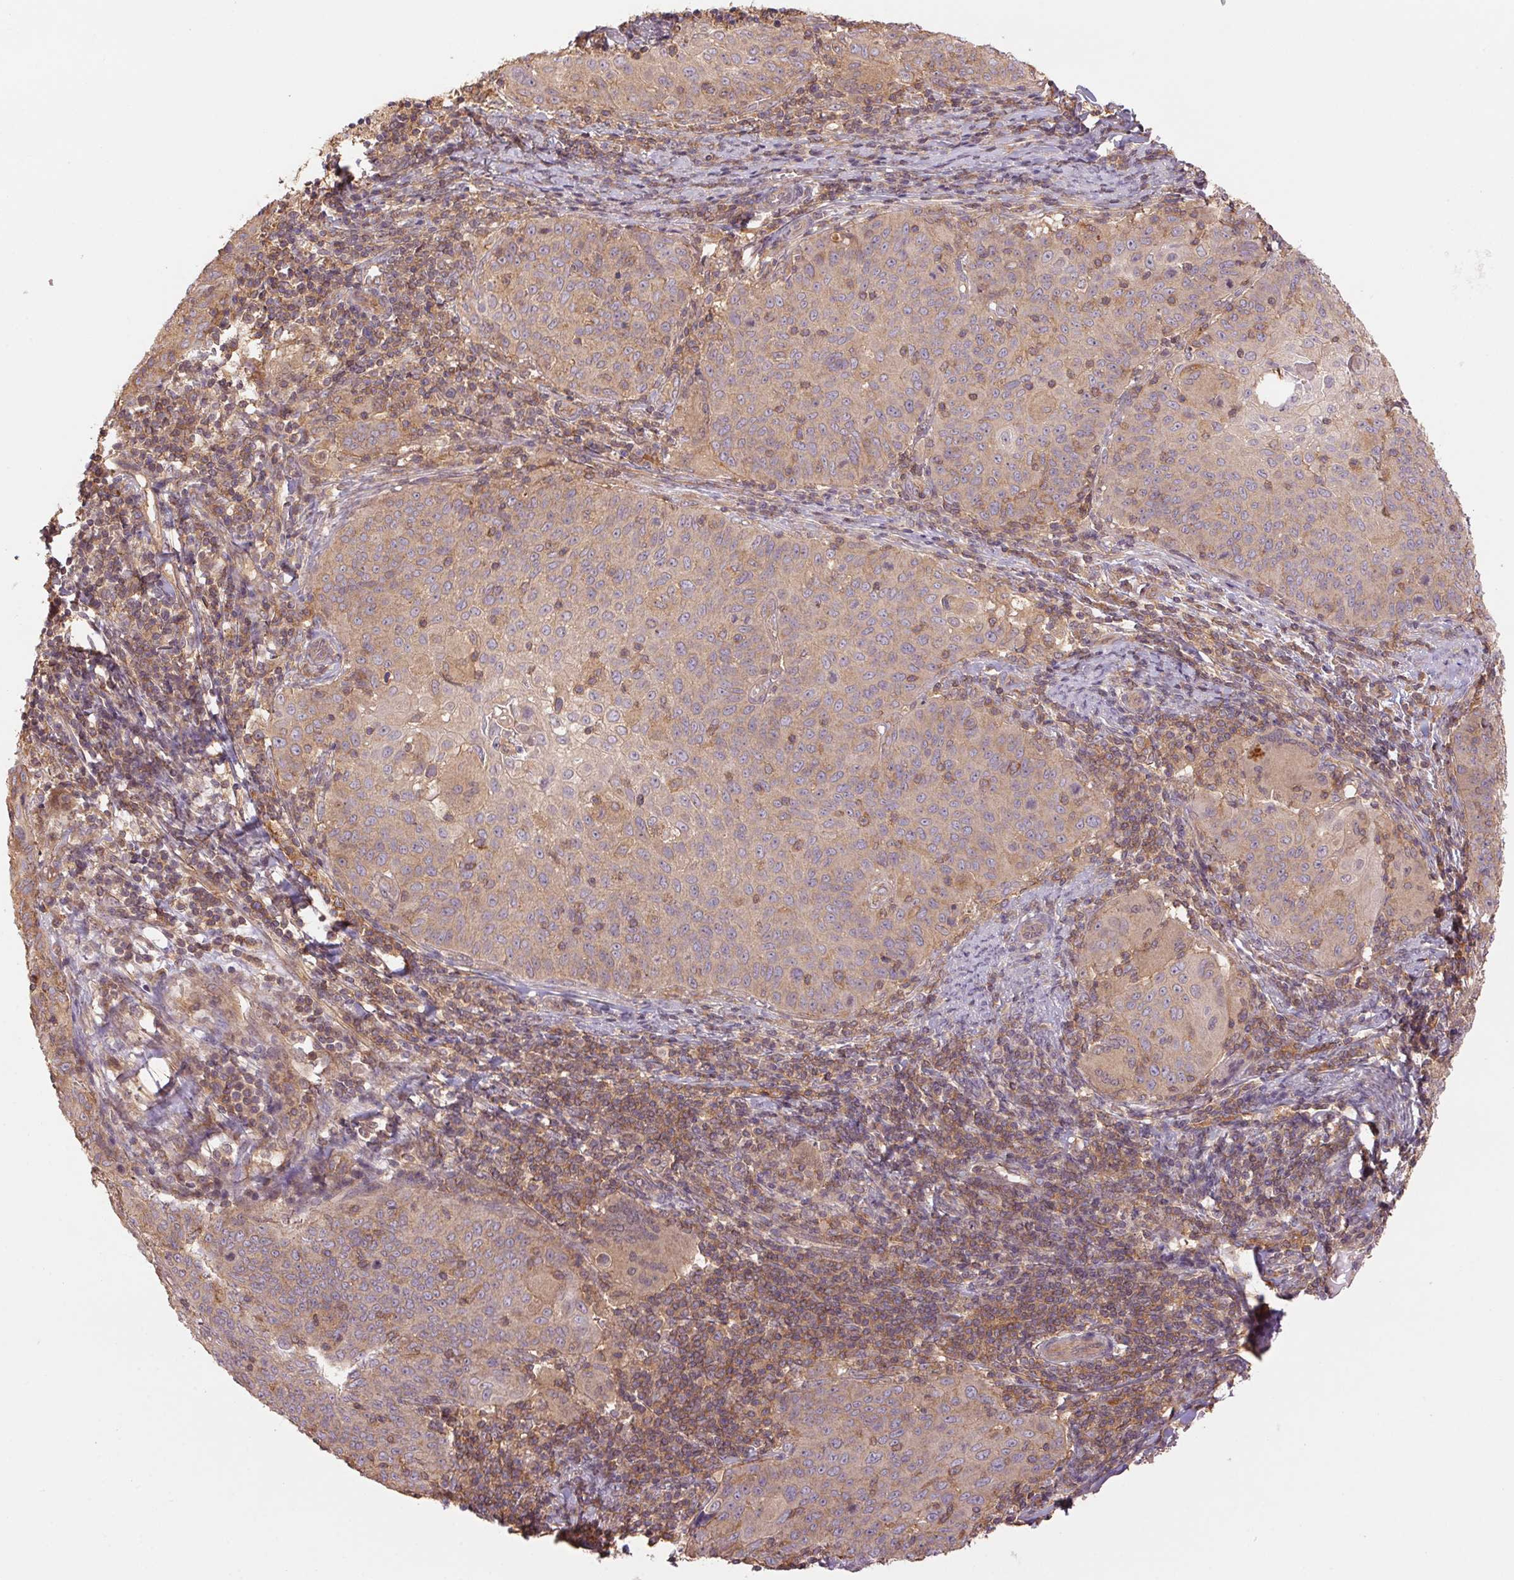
{"staining": {"intensity": "weak", "quantity": "25%-75%", "location": "cytoplasmic/membranous"}, "tissue": "cervical cancer", "cell_type": "Tumor cells", "image_type": "cancer", "snomed": [{"axis": "morphology", "description": "Squamous cell carcinoma, NOS"}, {"axis": "topography", "description": "Cervix"}], "caption": "Immunohistochemical staining of squamous cell carcinoma (cervical) exhibits weak cytoplasmic/membranous protein staining in about 25%-75% of tumor cells.", "gene": "TUBA3D", "patient": {"sex": "female", "age": 65}}